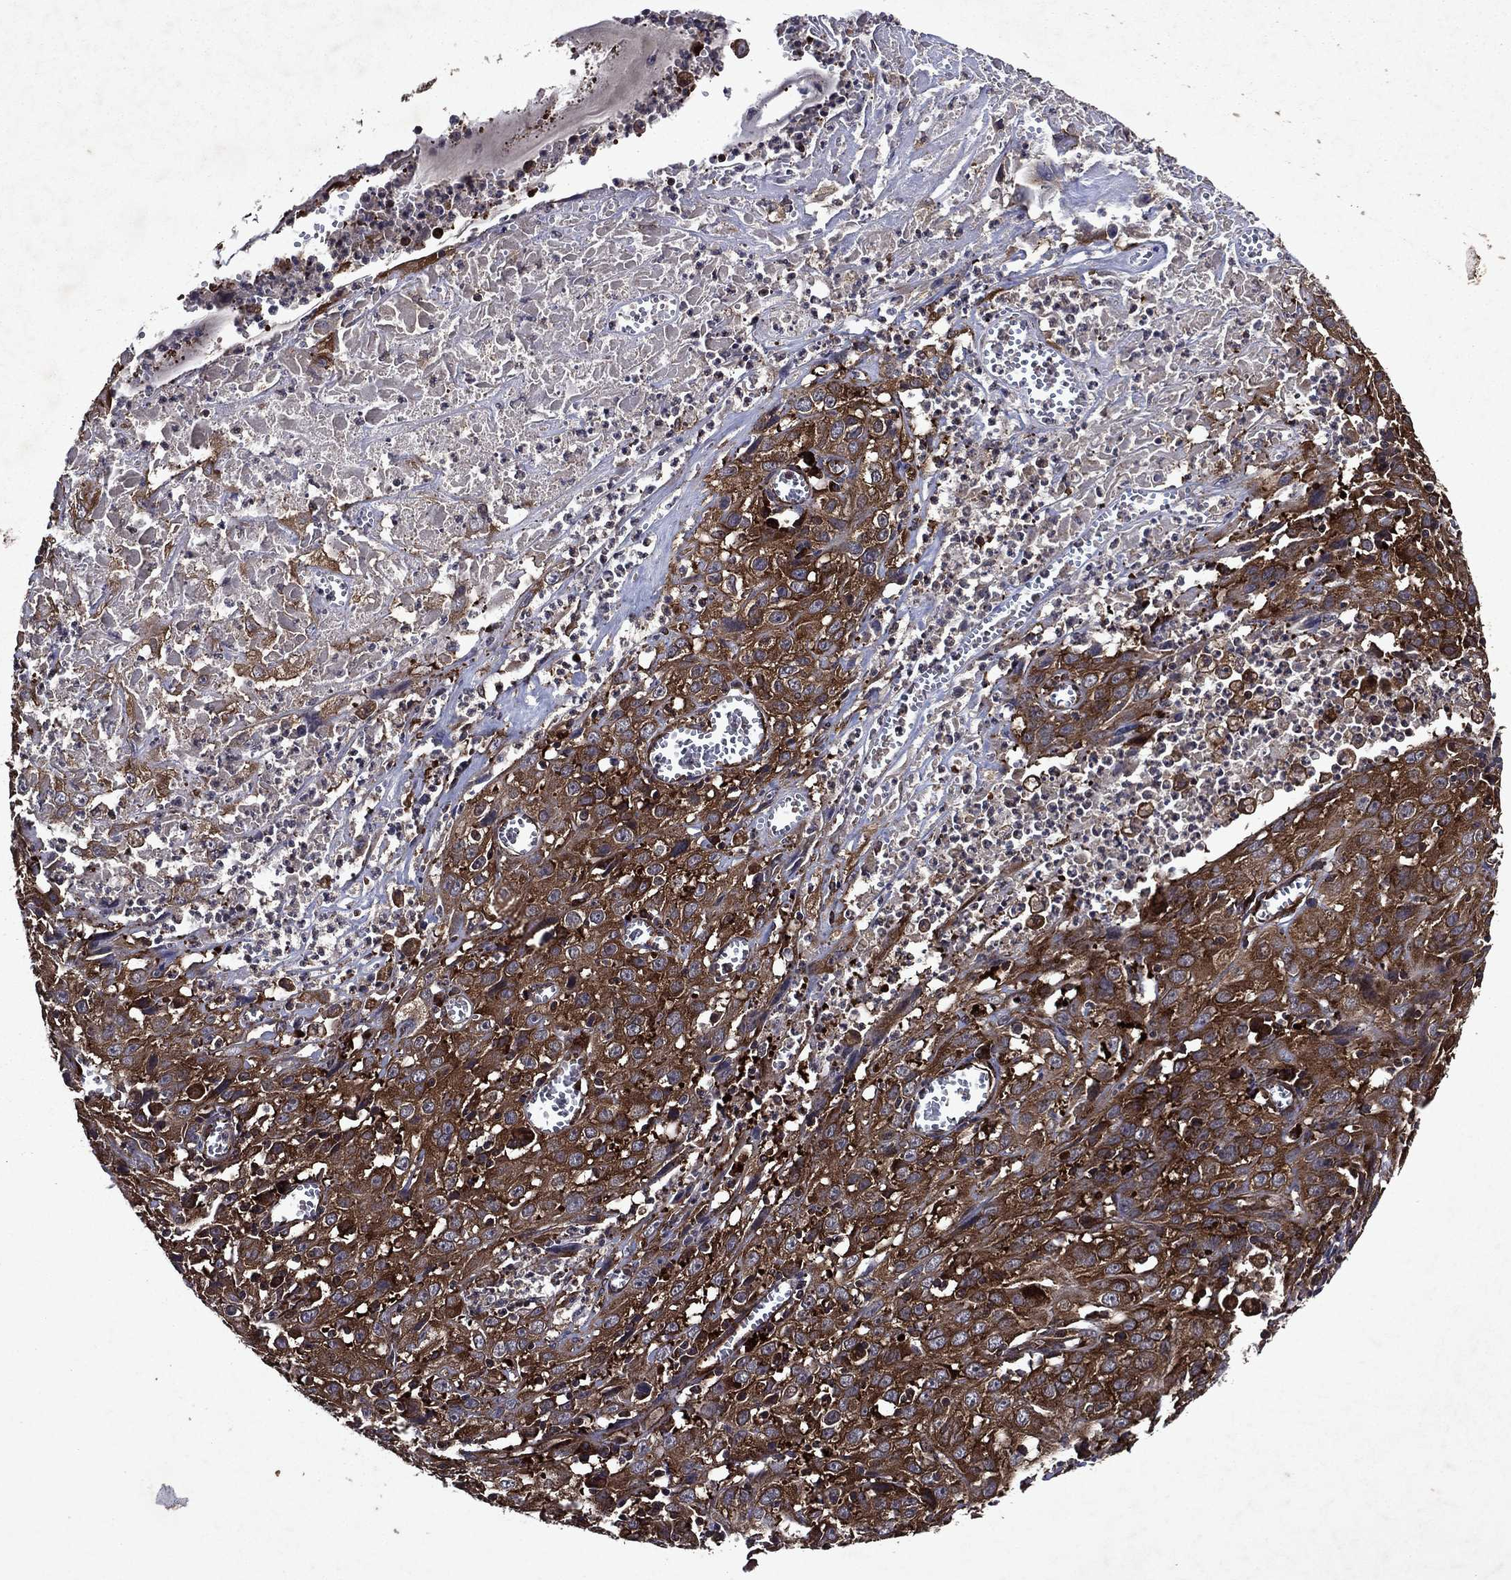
{"staining": {"intensity": "strong", "quantity": ">75%", "location": "cytoplasmic/membranous"}, "tissue": "cervical cancer", "cell_type": "Tumor cells", "image_type": "cancer", "snomed": [{"axis": "morphology", "description": "Squamous cell carcinoma, NOS"}, {"axis": "topography", "description": "Cervix"}], "caption": "A high-resolution micrograph shows IHC staining of squamous cell carcinoma (cervical), which shows strong cytoplasmic/membranous expression in about >75% of tumor cells.", "gene": "EIF2B4", "patient": {"sex": "female", "age": 32}}